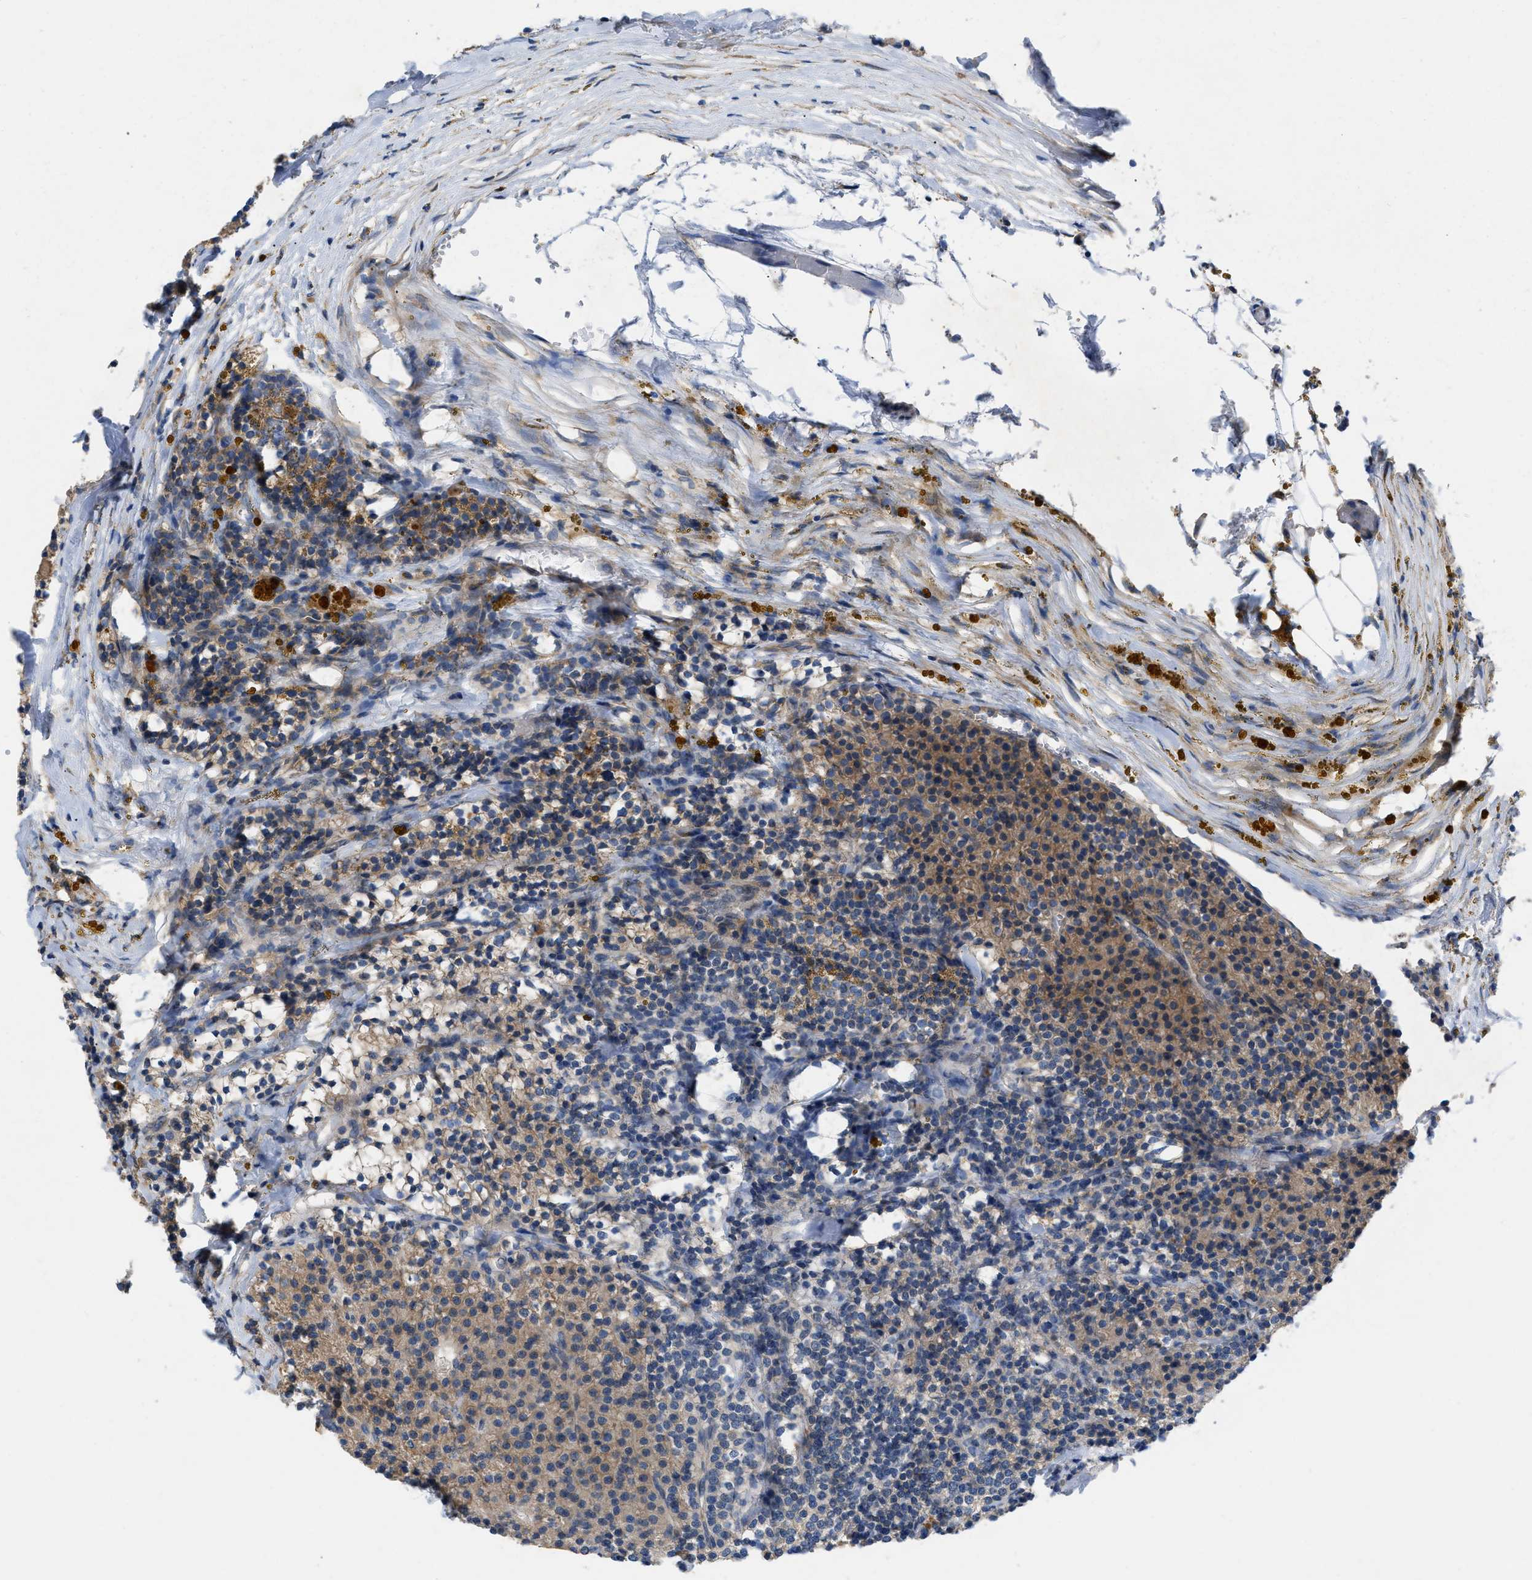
{"staining": {"intensity": "moderate", "quantity": ">75%", "location": "cytoplasmic/membranous"}, "tissue": "parathyroid gland", "cell_type": "Glandular cells", "image_type": "normal", "snomed": [{"axis": "morphology", "description": "Normal tissue, NOS"}, {"axis": "morphology", "description": "Adenoma, NOS"}, {"axis": "topography", "description": "Parathyroid gland"}], "caption": "Immunohistochemistry (DAB) staining of normal parathyroid gland reveals moderate cytoplasmic/membranous protein expression in about >75% of glandular cells.", "gene": "TMEM131", "patient": {"sex": "male", "age": 75}}